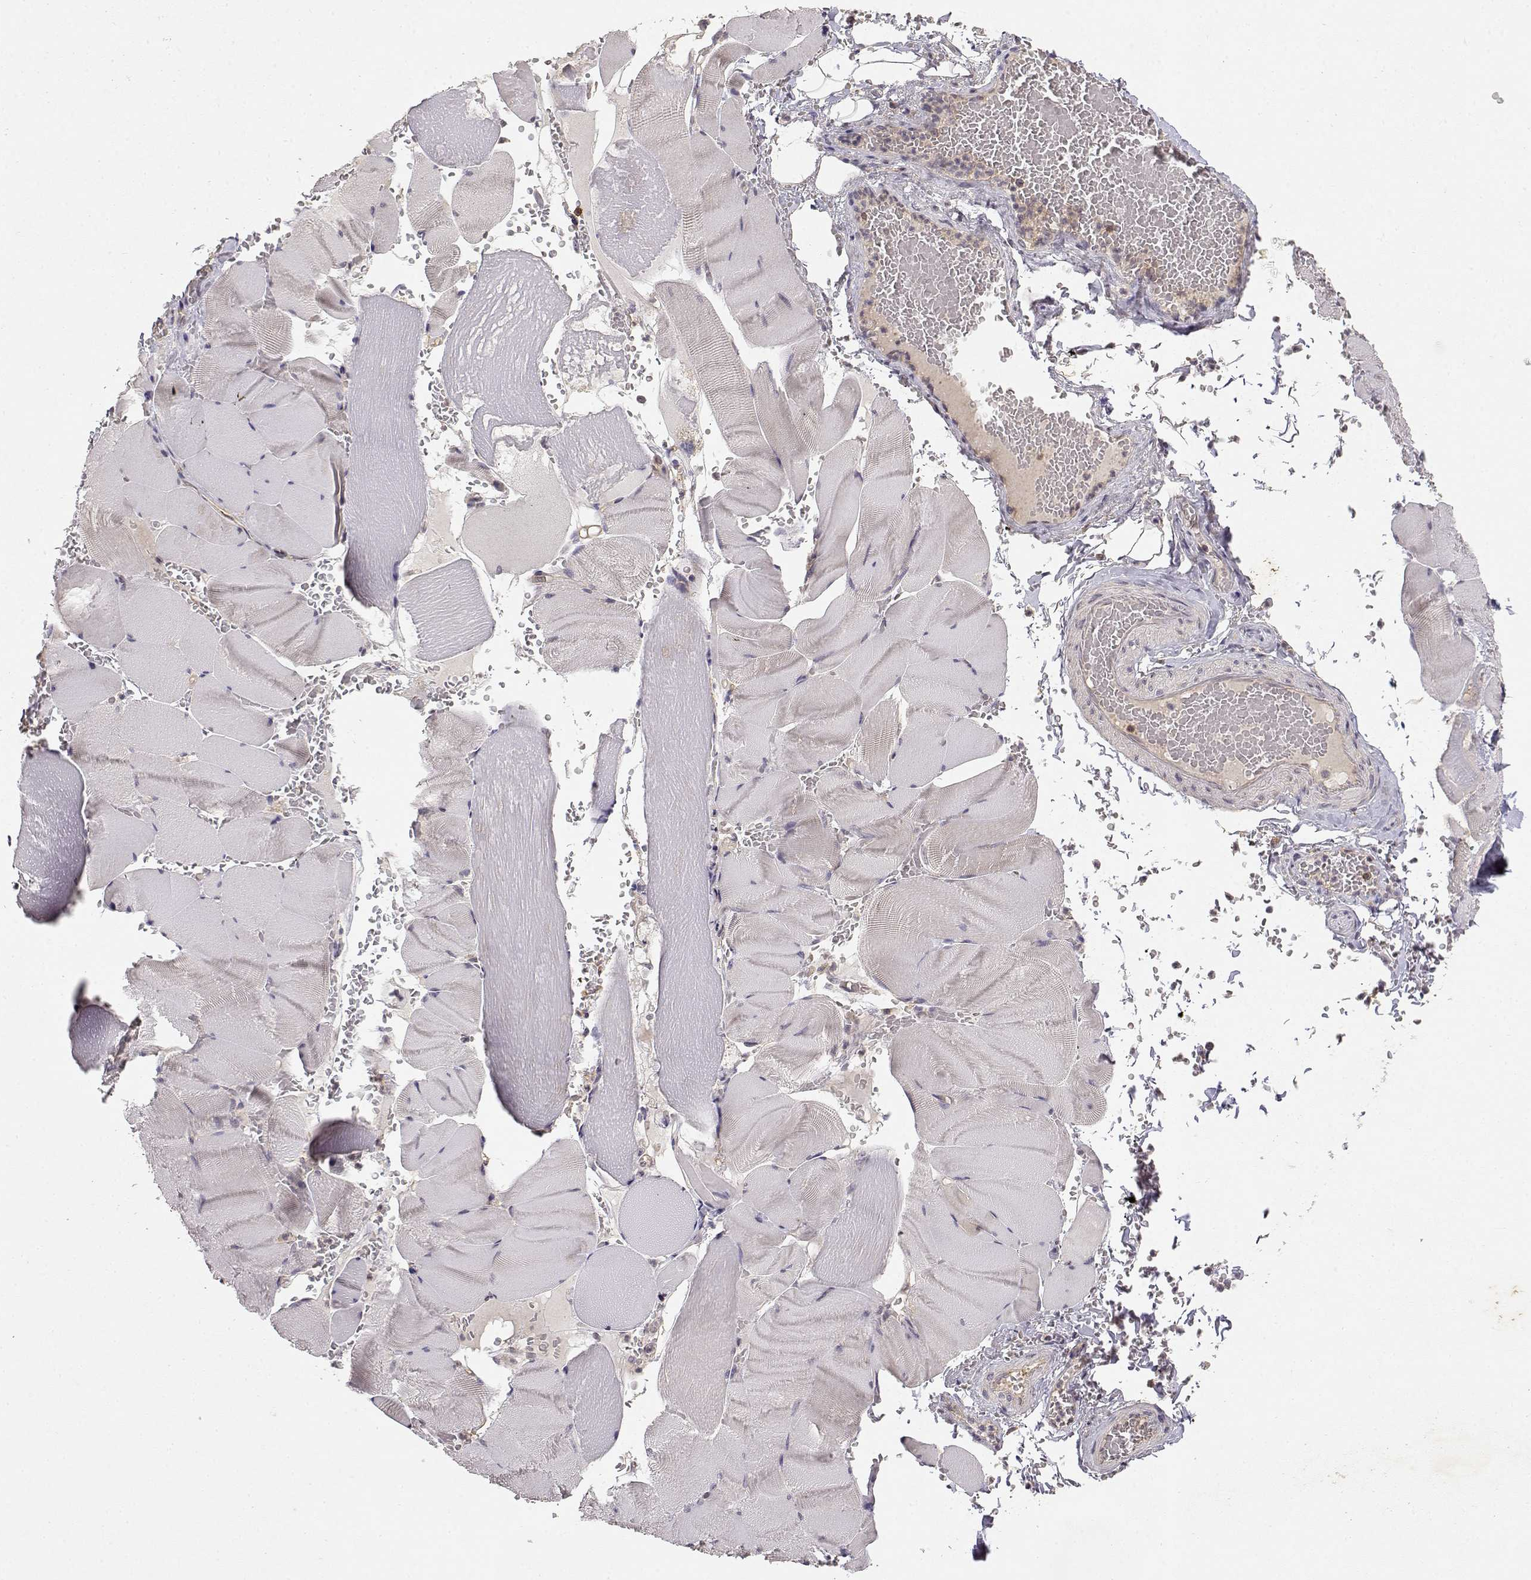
{"staining": {"intensity": "negative", "quantity": "none", "location": "none"}, "tissue": "skeletal muscle", "cell_type": "Myocytes", "image_type": "normal", "snomed": [{"axis": "morphology", "description": "Normal tissue, NOS"}, {"axis": "topography", "description": "Skeletal muscle"}], "caption": "IHC micrograph of benign human skeletal muscle stained for a protein (brown), which displays no positivity in myocytes. Nuclei are stained in blue.", "gene": "IFITM1", "patient": {"sex": "male", "age": 56}}